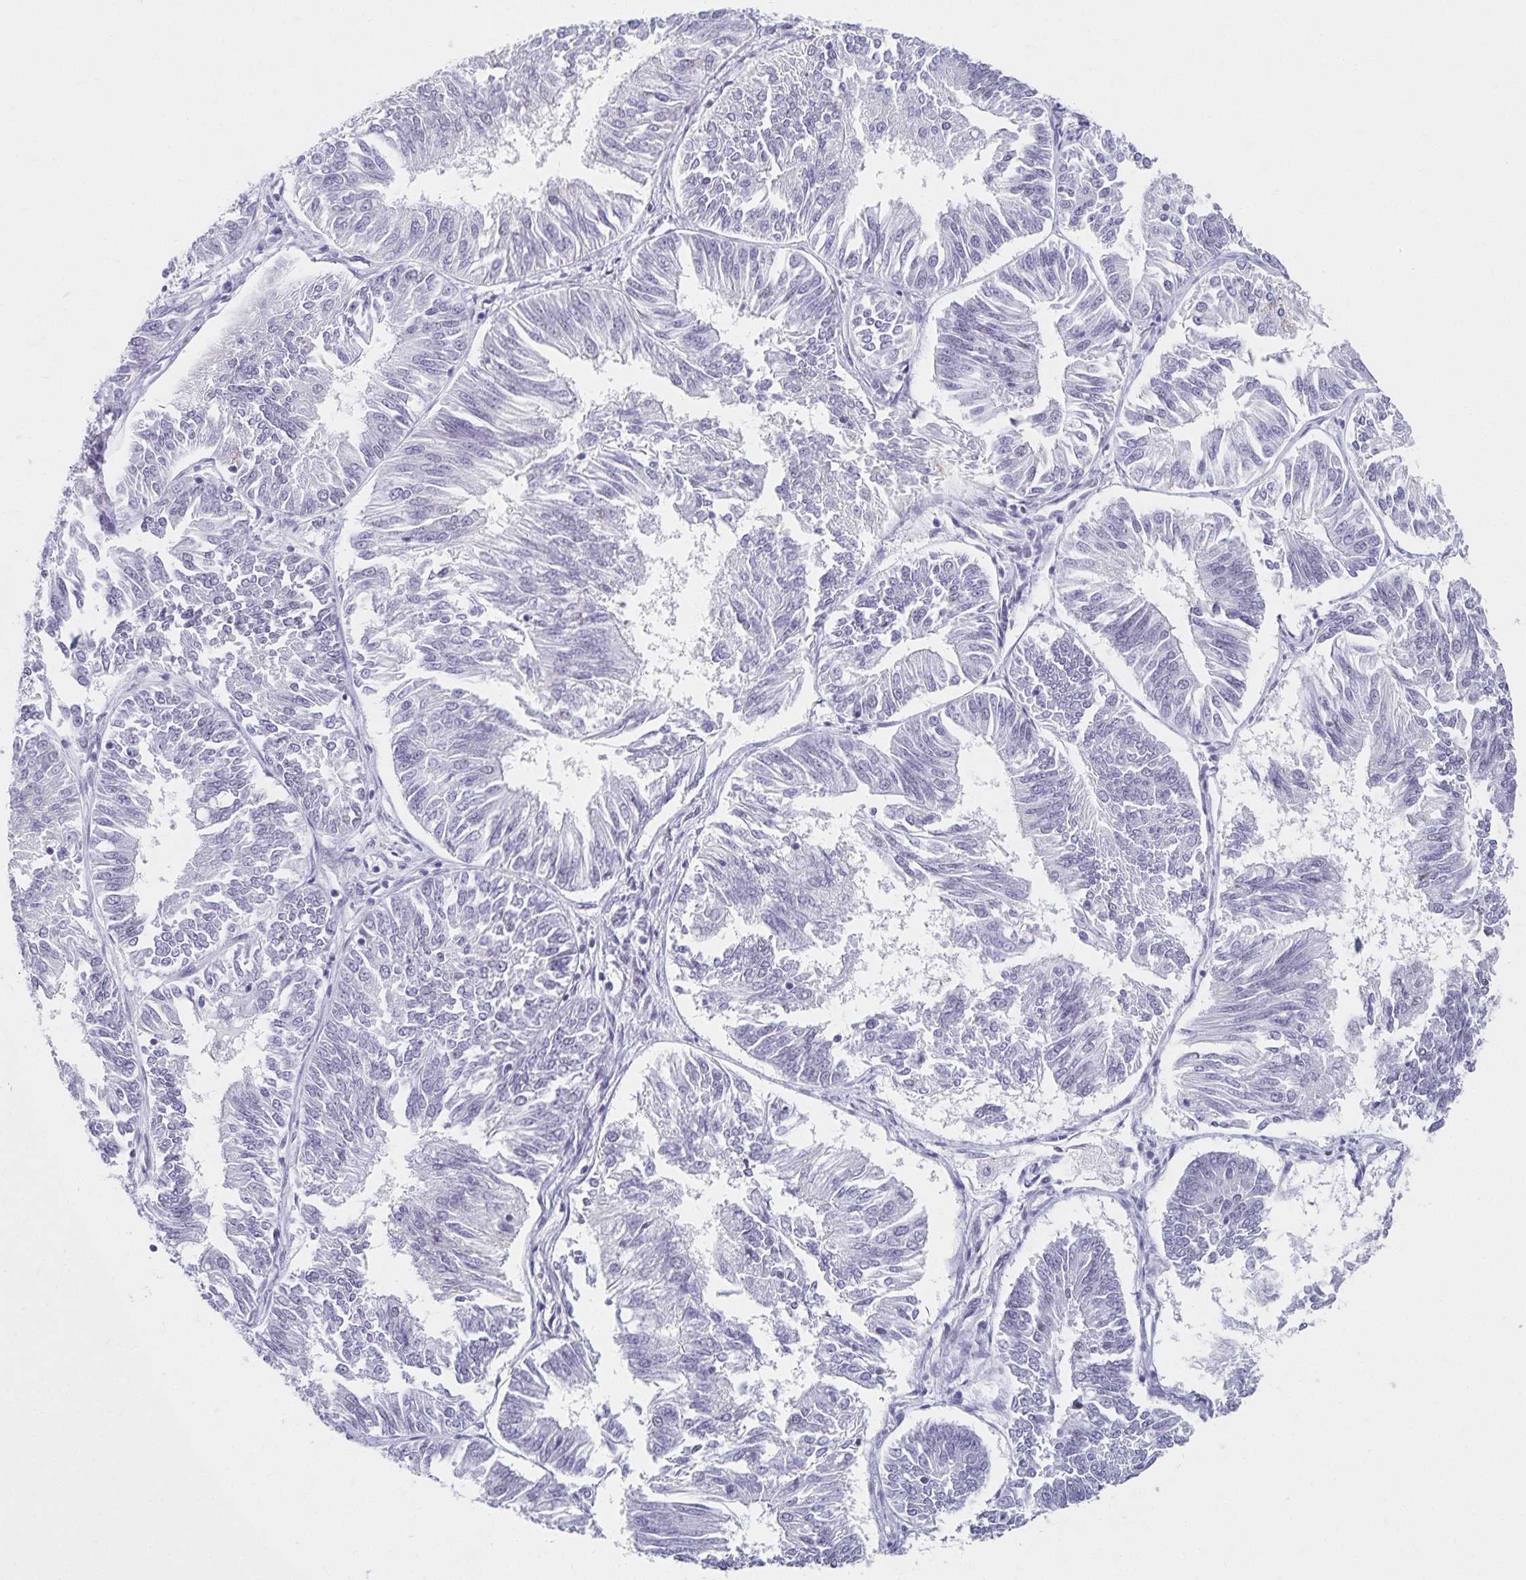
{"staining": {"intensity": "negative", "quantity": "none", "location": "none"}, "tissue": "endometrial cancer", "cell_type": "Tumor cells", "image_type": "cancer", "snomed": [{"axis": "morphology", "description": "Adenocarcinoma, NOS"}, {"axis": "topography", "description": "Endometrium"}], "caption": "Immunohistochemistry of adenocarcinoma (endometrial) displays no positivity in tumor cells.", "gene": "C20orf85", "patient": {"sex": "female", "age": 58}}